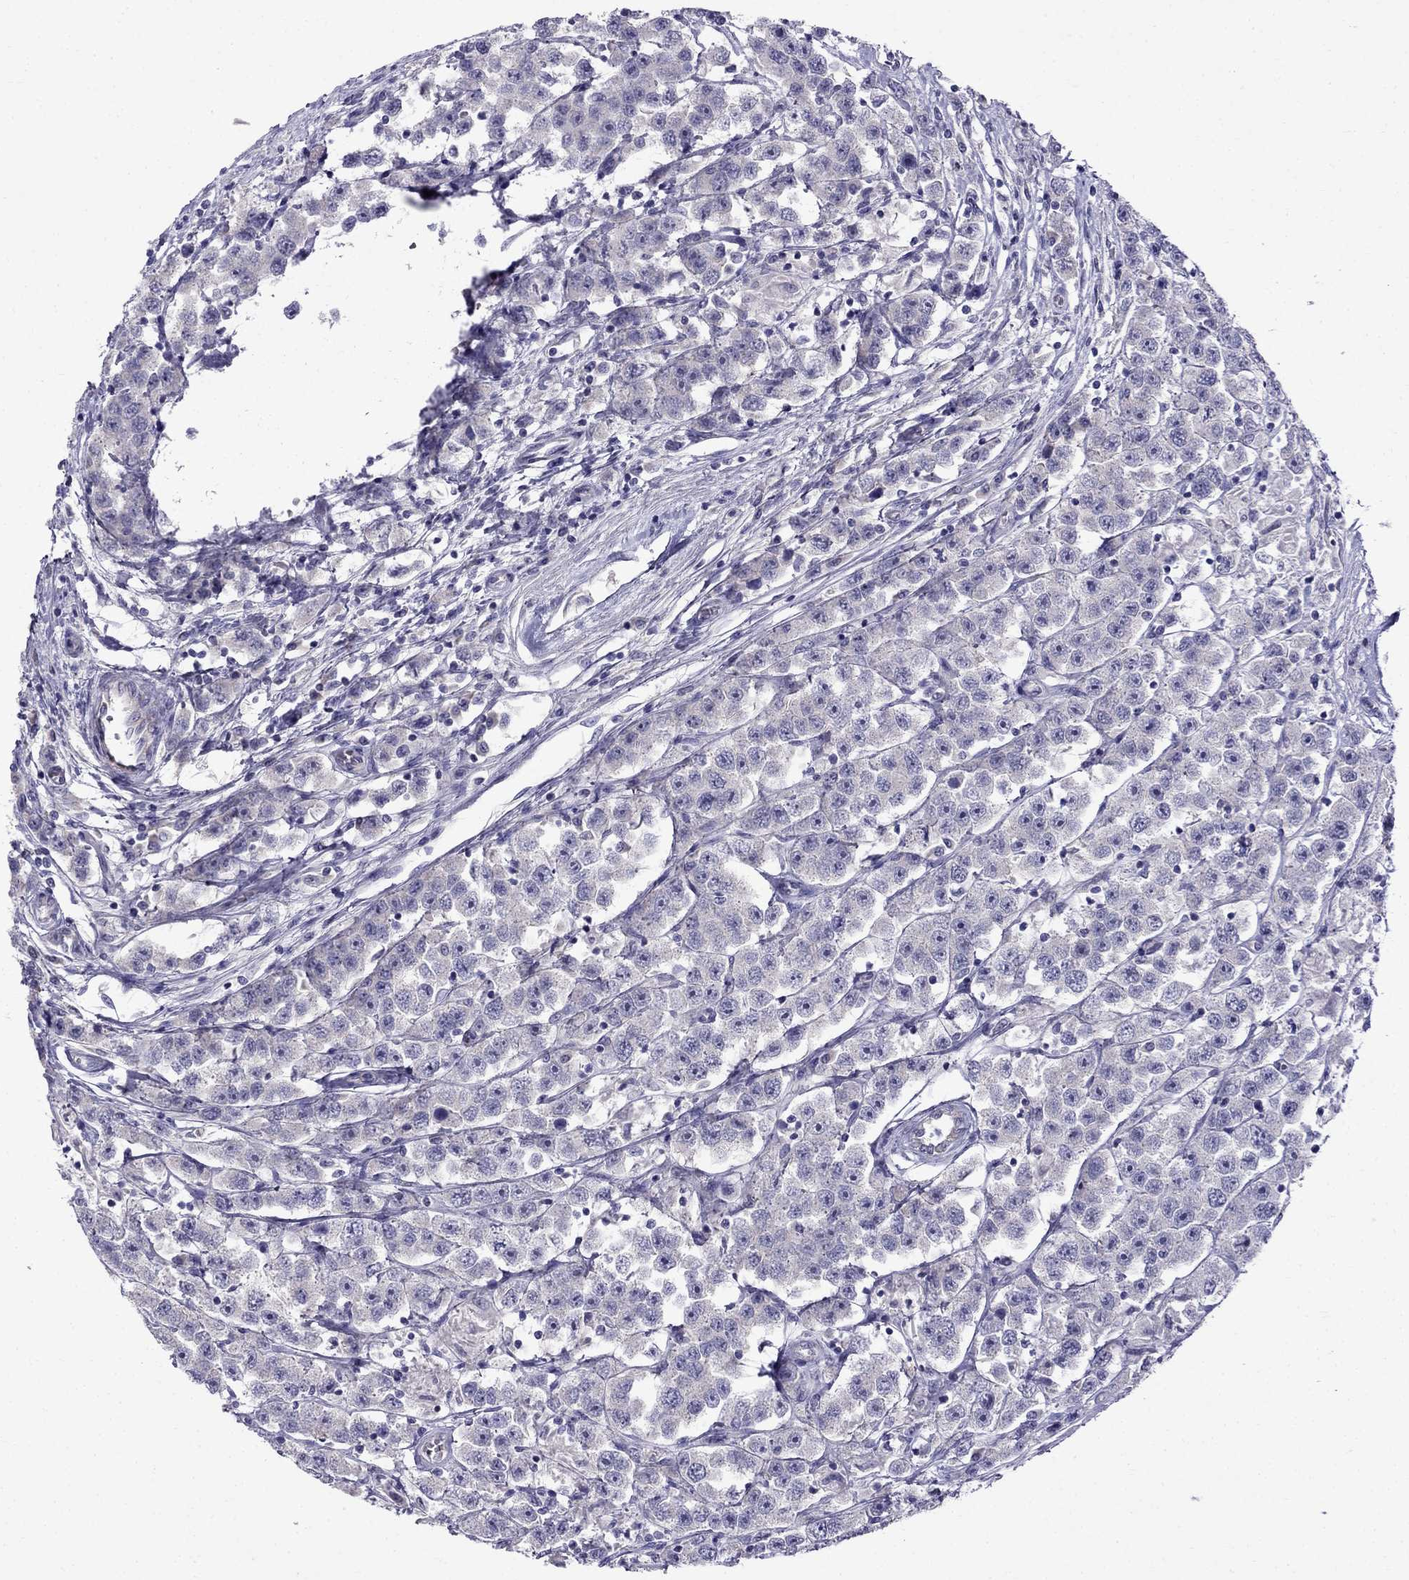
{"staining": {"intensity": "negative", "quantity": "none", "location": "none"}, "tissue": "testis cancer", "cell_type": "Tumor cells", "image_type": "cancer", "snomed": [{"axis": "morphology", "description": "Seminoma, NOS"}, {"axis": "topography", "description": "Testis"}], "caption": "High power microscopy micrograph of an immunohistochemistry (IHC) micrograph of seminoma (testis), revealing no significant positivity in tumor cells.", "gene": "PATE1", "patient": {"sex": "male", "age": 45}}